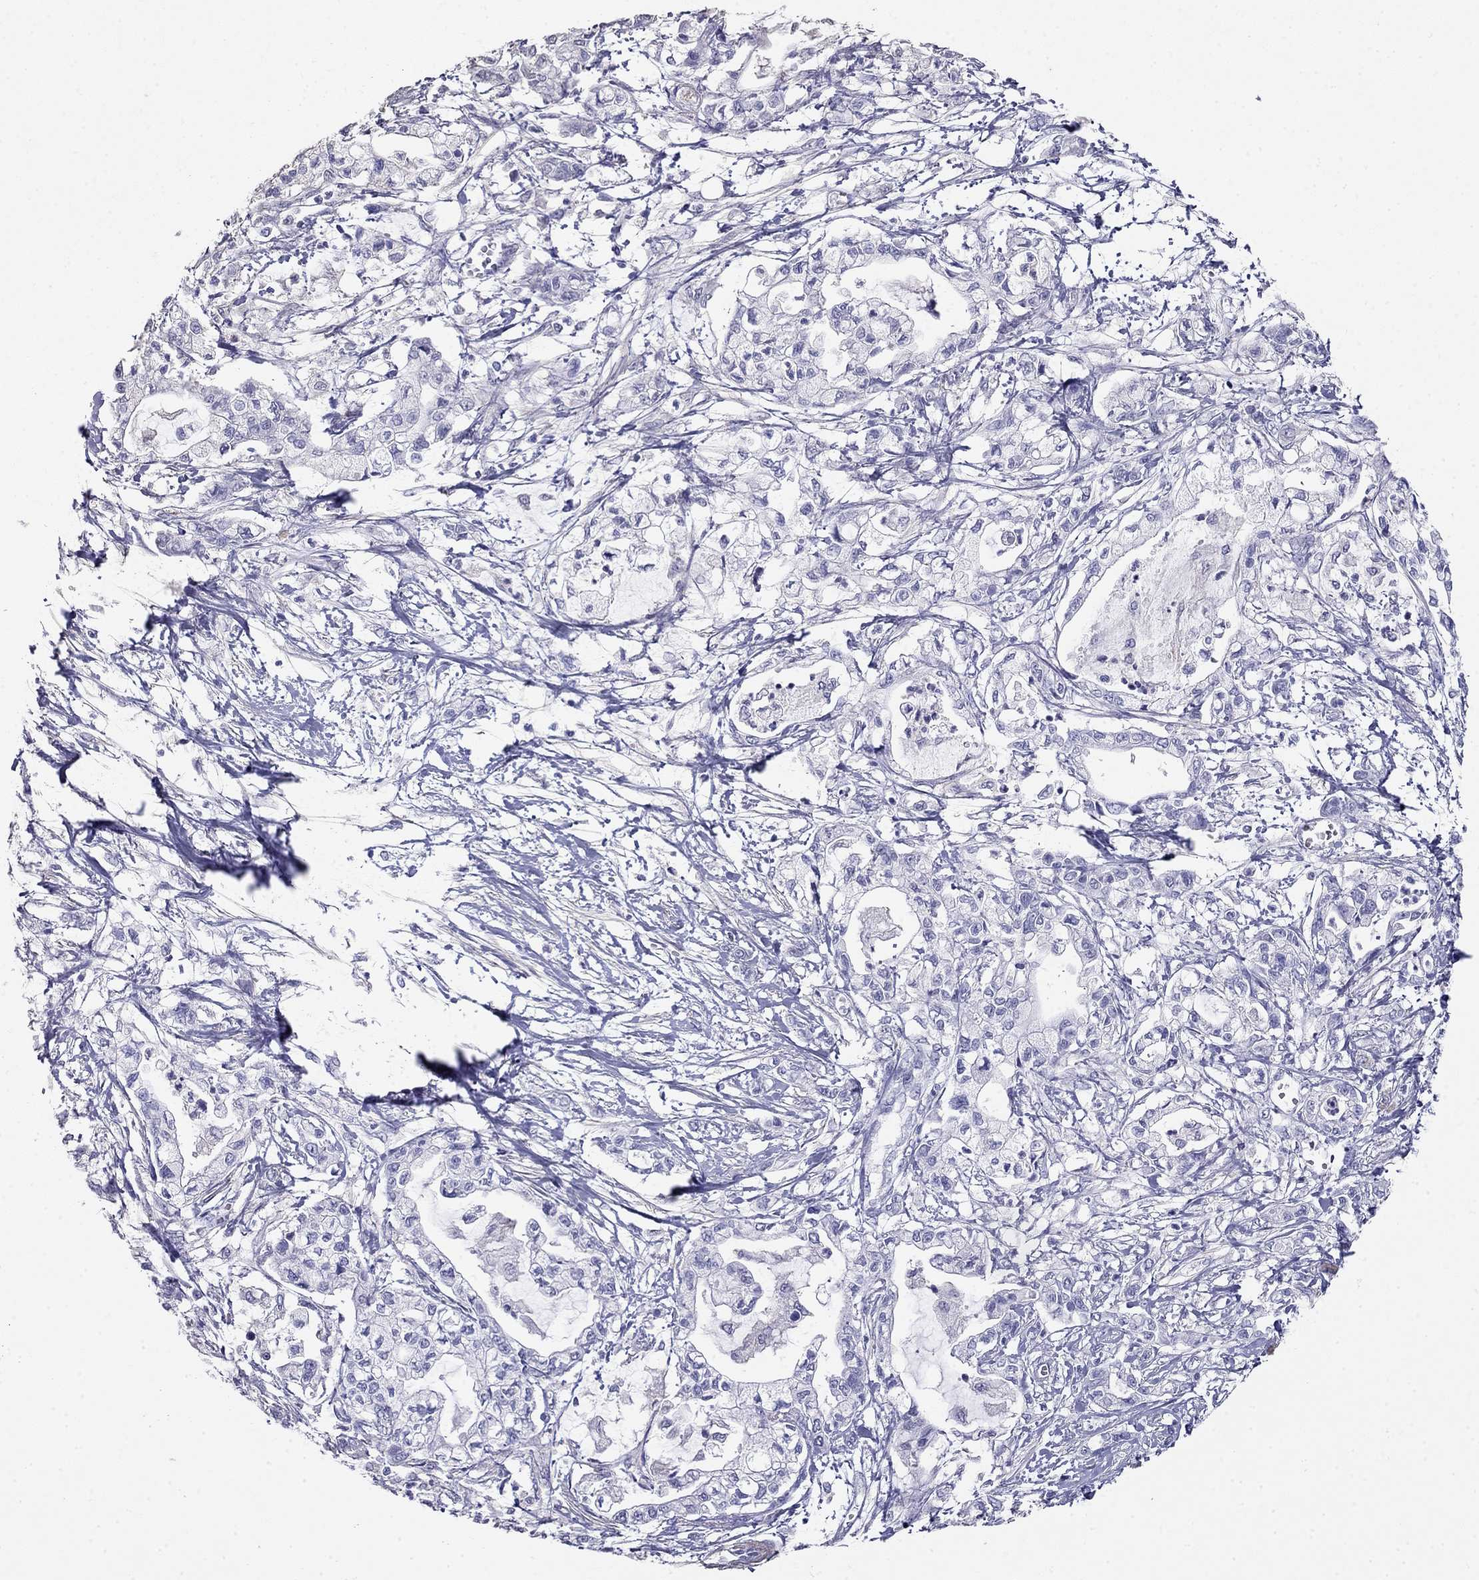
{"staining": {"intensity": "negative", "quantity": "none", "location": "none"}, "tissue": "pancreatic cancer", "cell_type": "Tumor cells", "image_type": "cancer", "snomed": [{"axis": "morphology", "description": "Adenocarcinoma, NOS"}, {"axis": "topography", "description": "Pancreas"}], "caption": "Tumor cells show no significant protein expression in pancreatic cancer.", "gene": "LY6H", "patient": {"sex": "male", "age": 54}}